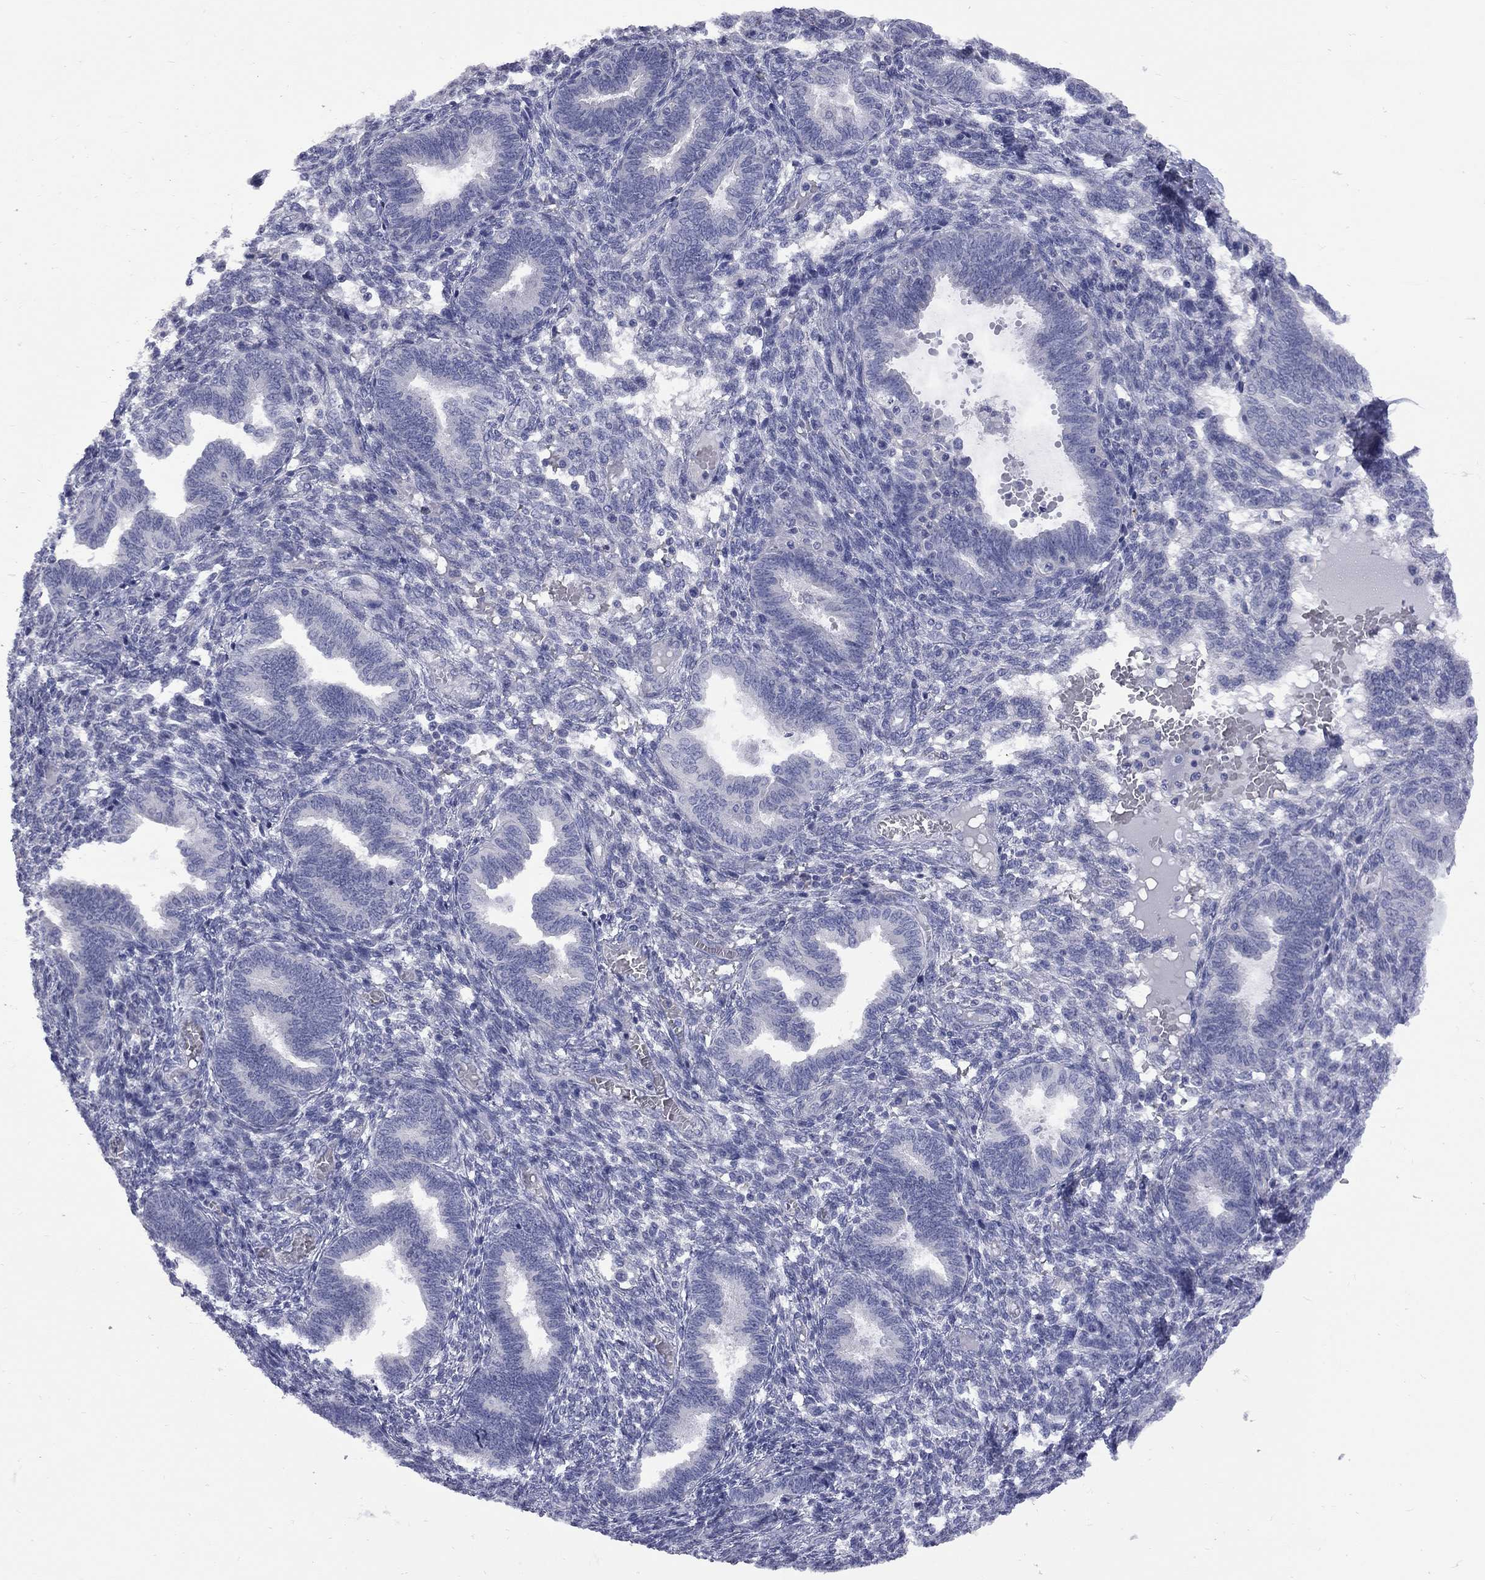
{"staining": {"intensity": "negative", "quantity": "none", "location": "none"}, "tissue": "endometrium", "cell_type": "Cells in endometrial stroma", "image_type": "normal", "snomed": [{"axis": "morphology", "description": "Normal tissue, NOS"}, {"axis": "topography", "description": "Endometrium"}], "caption": "Human endometrium stained for a protein using immunohistochemistry displays no positivity in cells in endometrial stroma.", "gene": "ABCB4", "patient": {"sex": "female", "age": 42}}